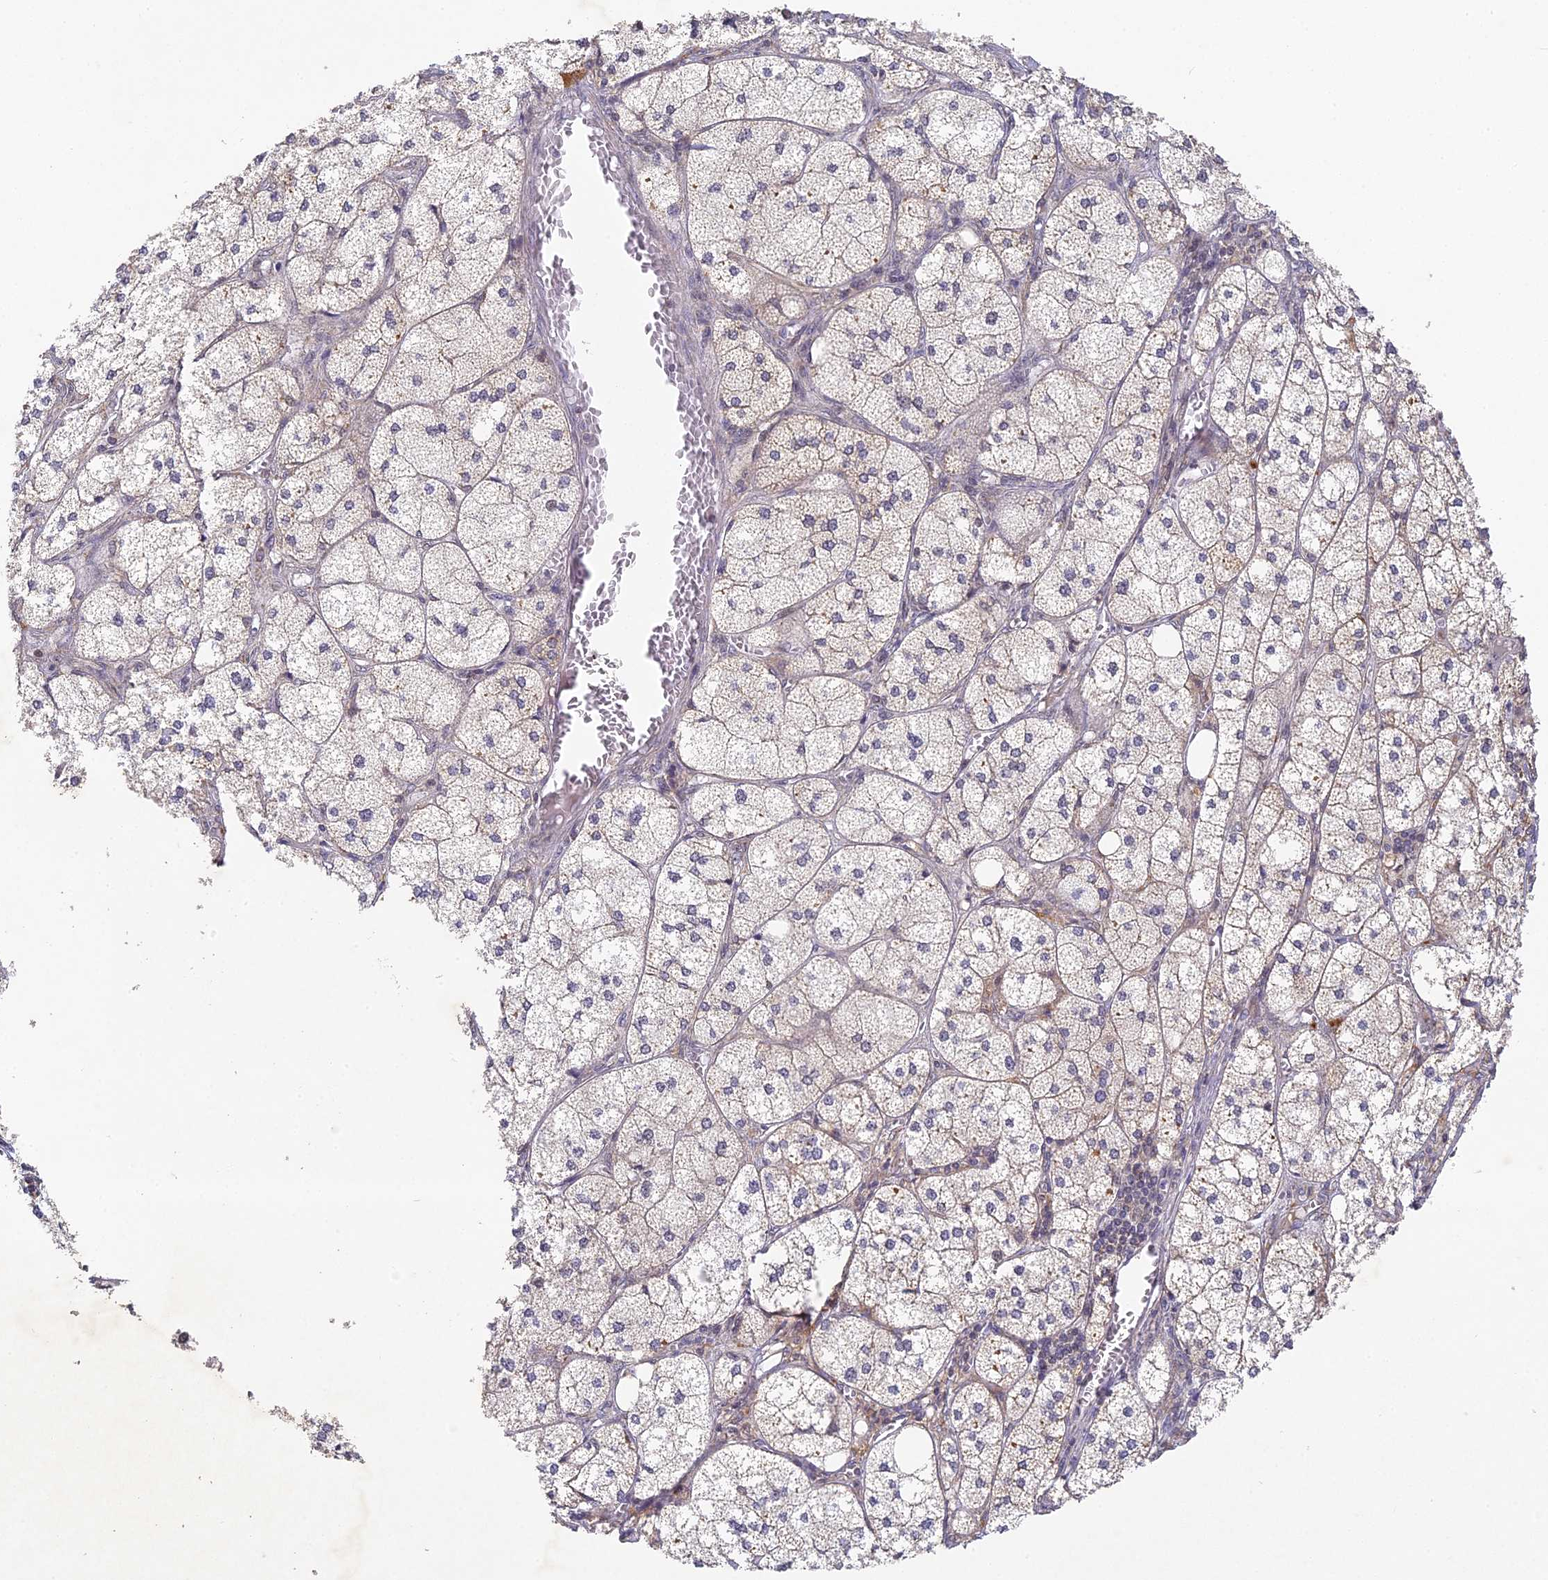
{"staining": {"intensity": "moderate", "quantity": "25%-75%", "location": "cytoplasmic/membranous,nuclear"}, "tissue": "adrenal gland", "cell_type": "Glandular cells", "image_type": "normal", "snomed": [{"axis": "morphology", "description": "Normal tissue, NOS"}, {"axis": "topography", "description": "Adrenal gland"}], "caption": "Immunohistochemistry (IHC) image of benign human adrenal gland stained for a protein (brown), which exhibits medium levels of moderate cytoplasmic/membranous,nuclear positivity in approximately 25%-75% of glandular cells.", "gene": "DNAAF10", "patient": {"sex": "female", "age": 61}}